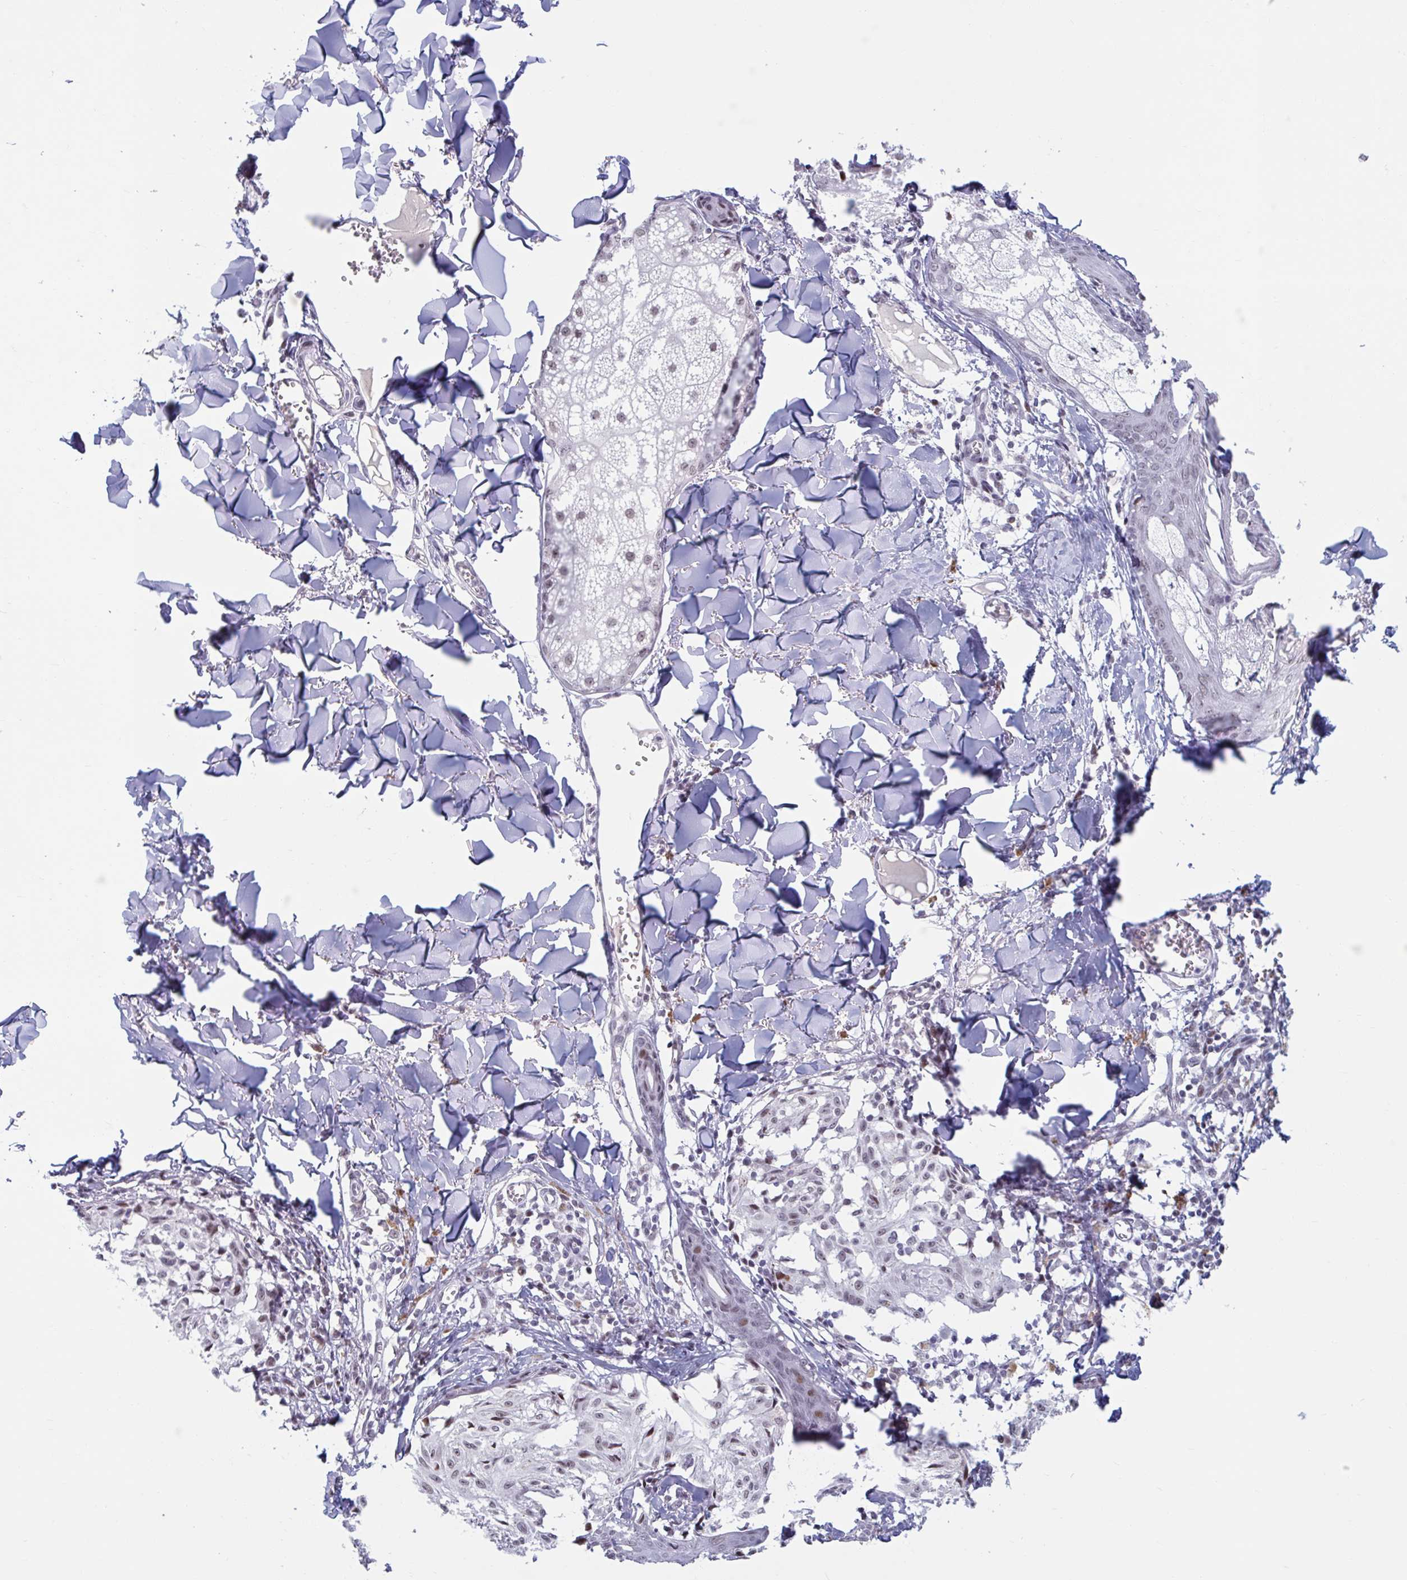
{"staining": {"intensity": "moderate", "quantity": "<25%", "location": "nuclear"}, "tissue": "melanoma", "cell_type": "Tumor cells", "image_type": "cancer", "snomed": [{"axis": "morphology", "description": "Malignant melanoma, NOS"}, {"axis": "topography", "description": "Skin"}], "caption": "A histopathology image of malignant melanoma stained for a protein displays moderate nuclear brown staining in tumor cells.", "gene": "HSD17B6", "patient": {"sex": "female", "age": 43}}